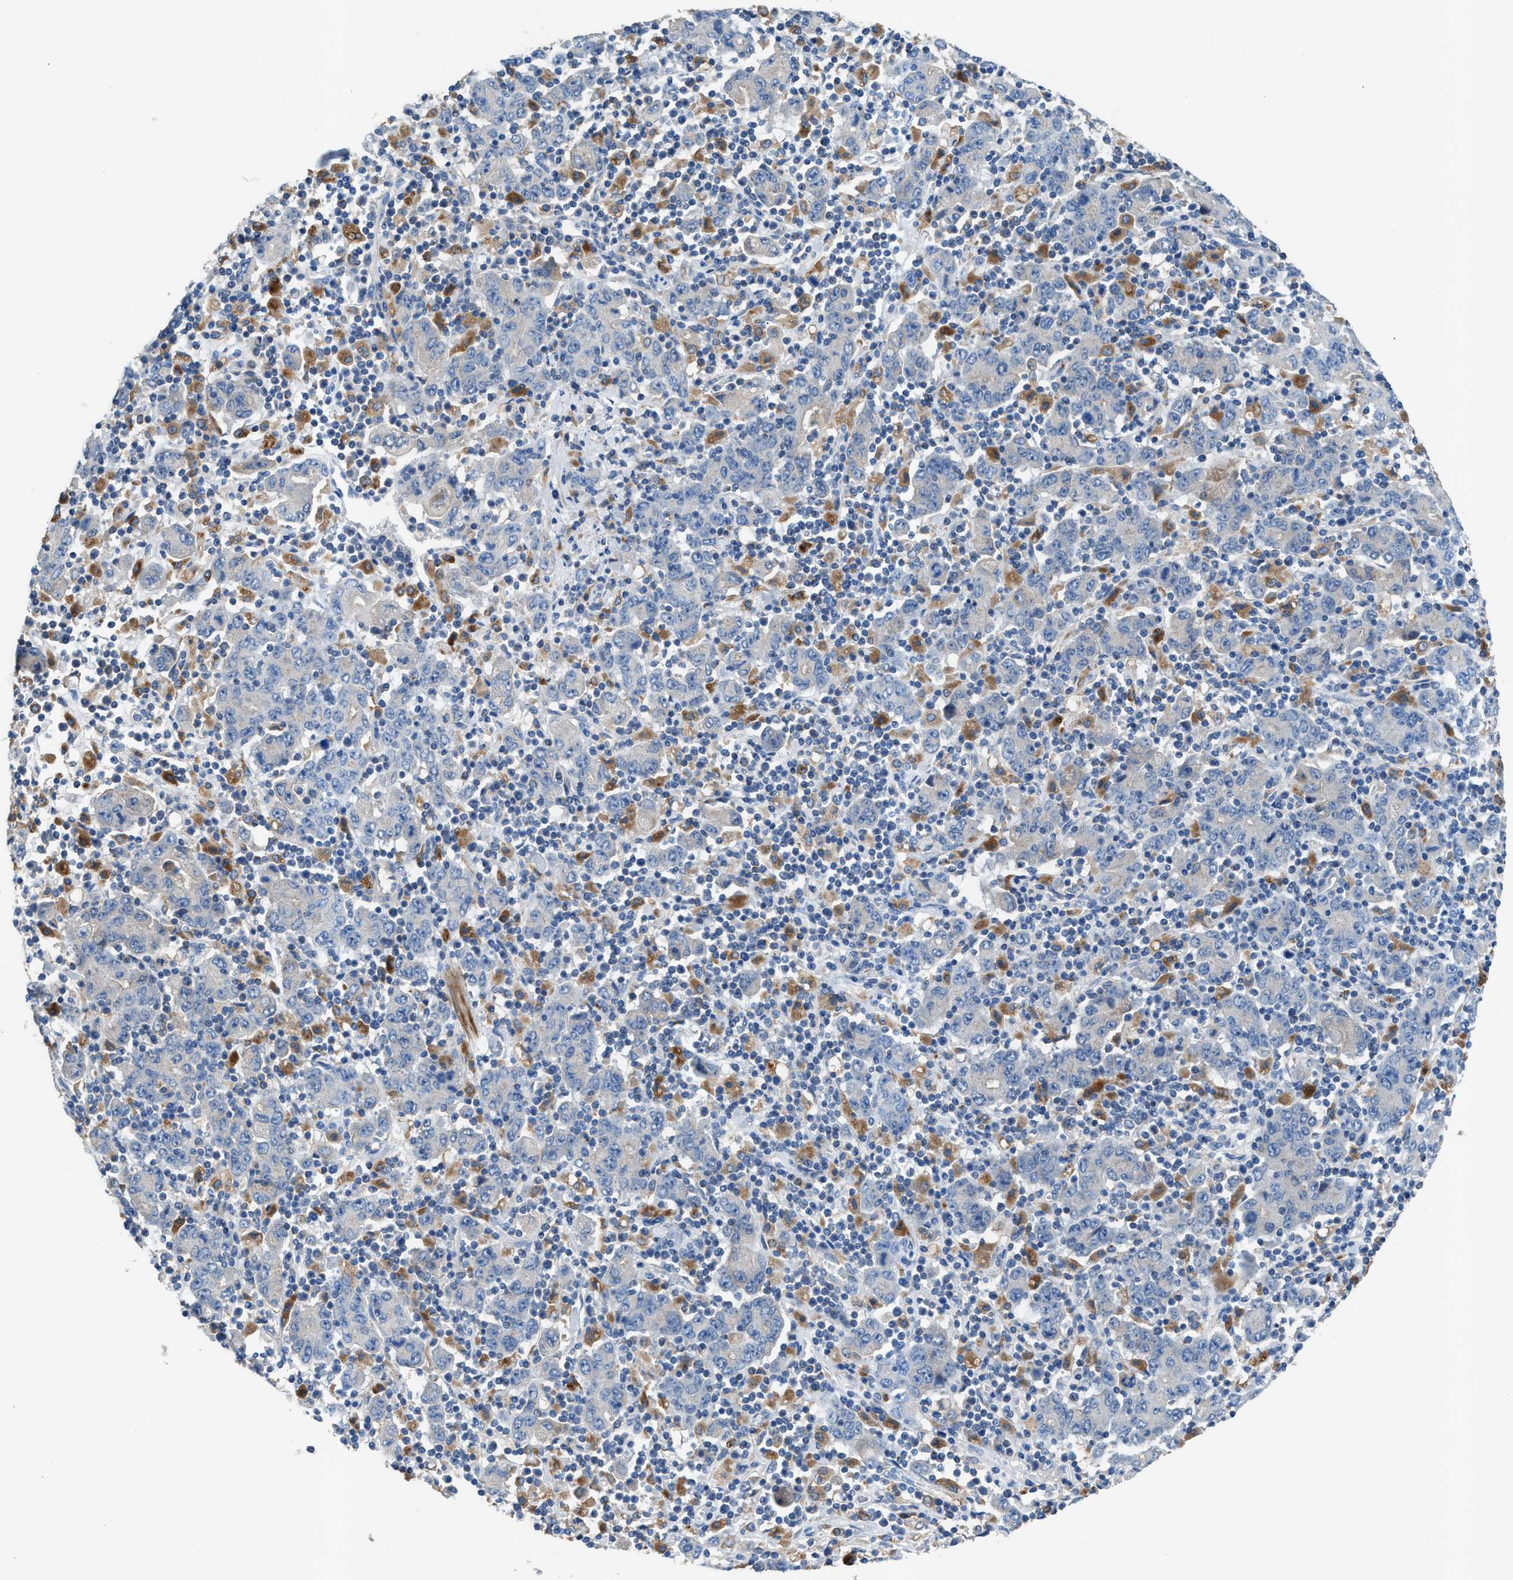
{"staining": {"intensity": "moderate", "quantity": "25%-75%", "location": "cytoplasmic/membranous"}, "tissue": "stomach cancer", "cell_type": "Tumor cells", "image_type": "cancer", "snomed": [{"axis": "morphology", "description": "Adenocarcinoma, NOS"}, {"axis": "topography", "description": "Stomach, upper"}], "caption": "Tumor cells exhibit medium levels of moderate cytoplasmic/membranous expression in about 25%-75% of cells in adenocarcinoma (stomach). Nuclei are stained in blue.", "gene": "AOAH", "patient": {"sex": "male", "age": 69}}